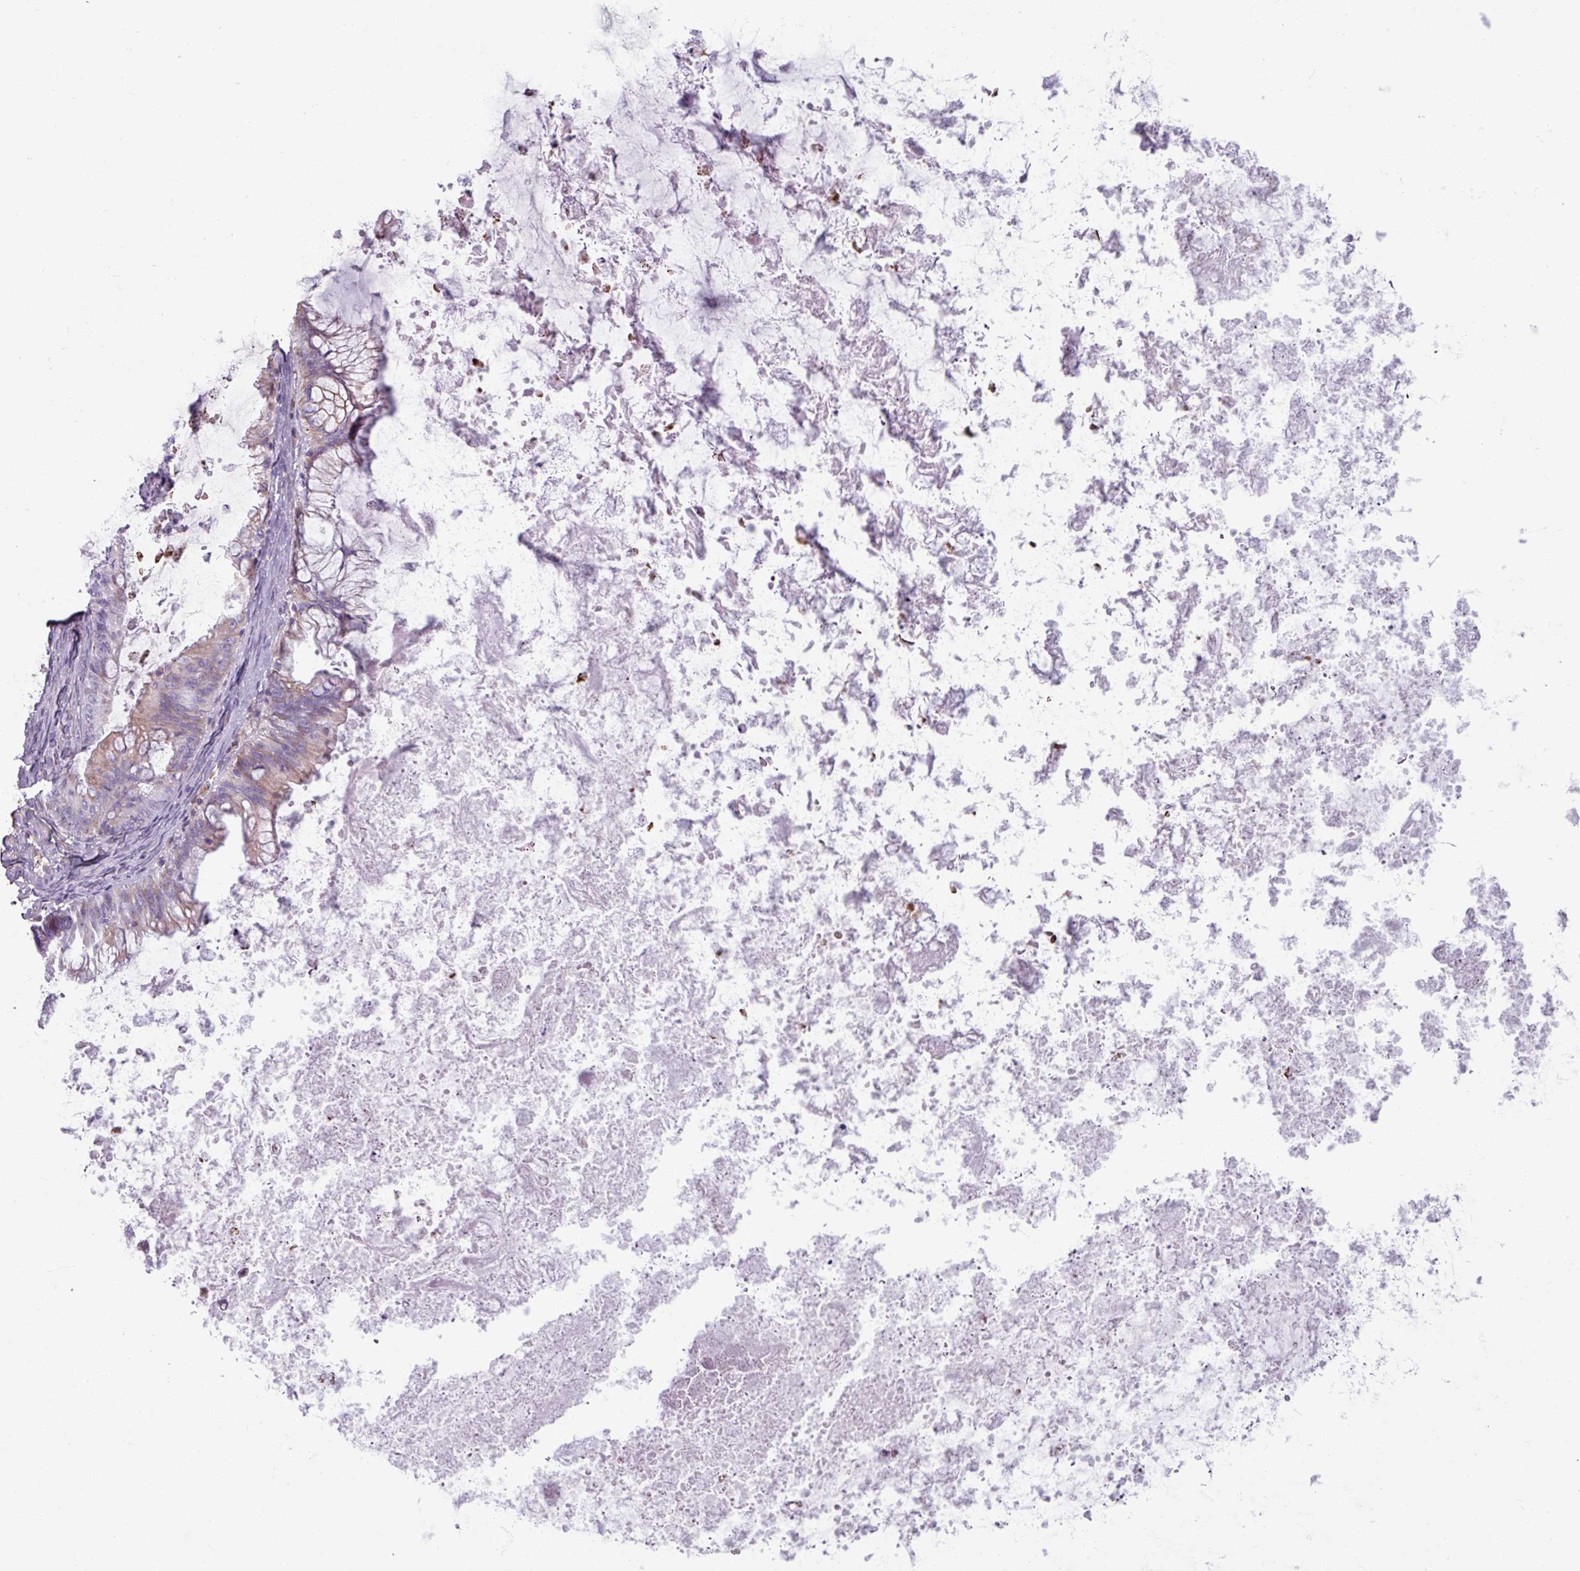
{"staining": {"intensity": "weak", "quantity": "25%-75%", "location": "cytoplasmic/membranous"}, "tissue": "ovarian cancer", "cell_type": "Tumor cells", "image_type": "cancer", "snomed": [{"axis": "morphology", "description": "Cystadenocarcinoma, mucinous, NOS"}, {"axis": "topography", "description": "Ovary"}], "caption": "Ovarian cancer (mucinous cystadenocarcinoma) stained with a brown dye reveals weak cytoplasmic/membranous positive positivity in about 25%-75% of tumor cells.", "gene": "SPESP1", "patient": {"sex": "female", "age": 35}}